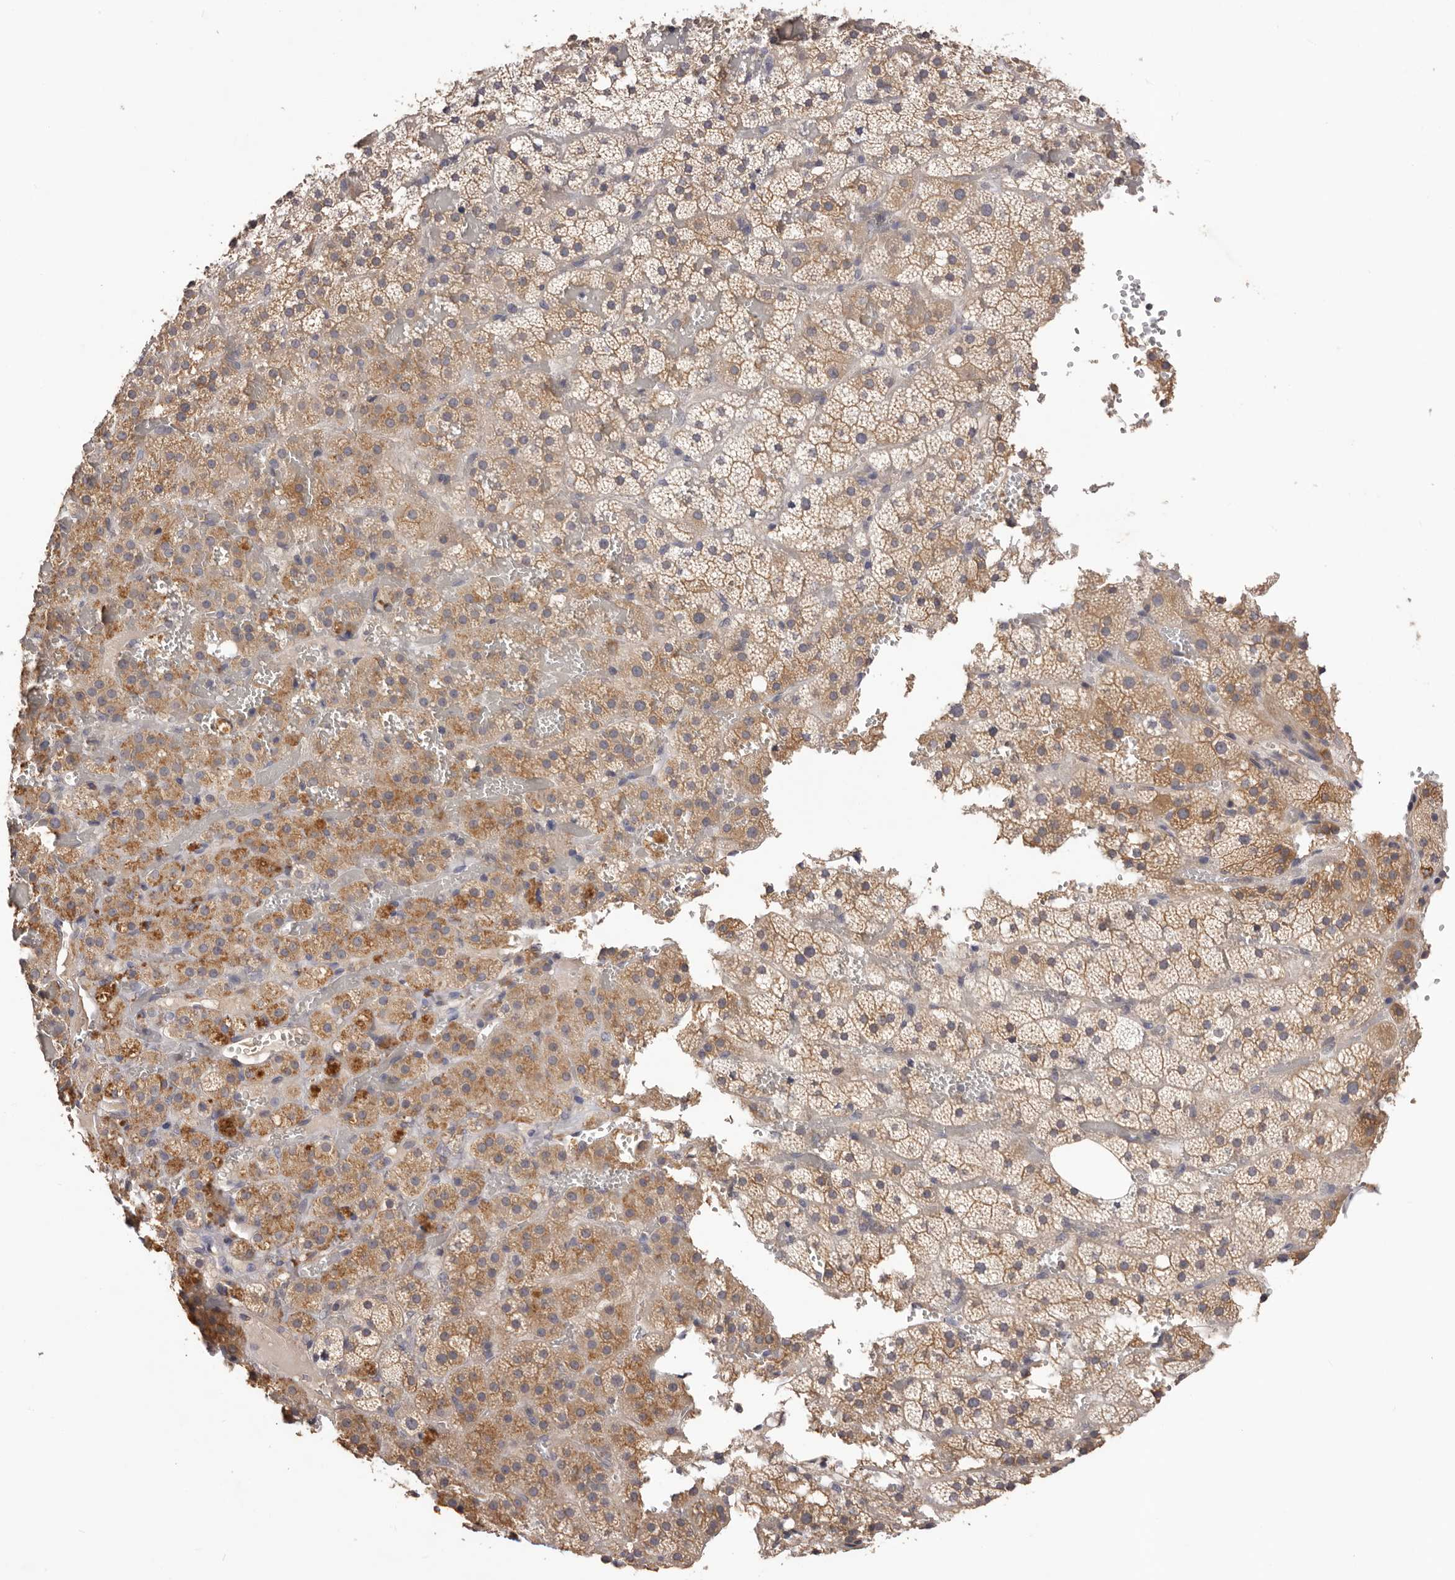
{"staining": {"intensity": "moderate", "quantity": ">75%", "location": "cytoplasmic/membranous"}, "tissue": "adrenal gland", "cell_type": "Glandular cells", "image_type": "normal", "snomed": [{"axis": "morphology", "description": "Normal tissue, NOS"}, {"axis": "topography", "description": "Adrenal gland"}], "caption": "Immunohistochemical staining of unremarkable adrenal gland demonstrates moderate cytoplasmic/membranous protein expression in about >75% of glandular cells. Using DAB (3,3'-diaminobenzidine) (brown) and hematoxylin (blue) stains, captured at high magnification using brightfield microscopy.", "gene": "LTV1", "patient": {"sex": "female", "age": 59}}